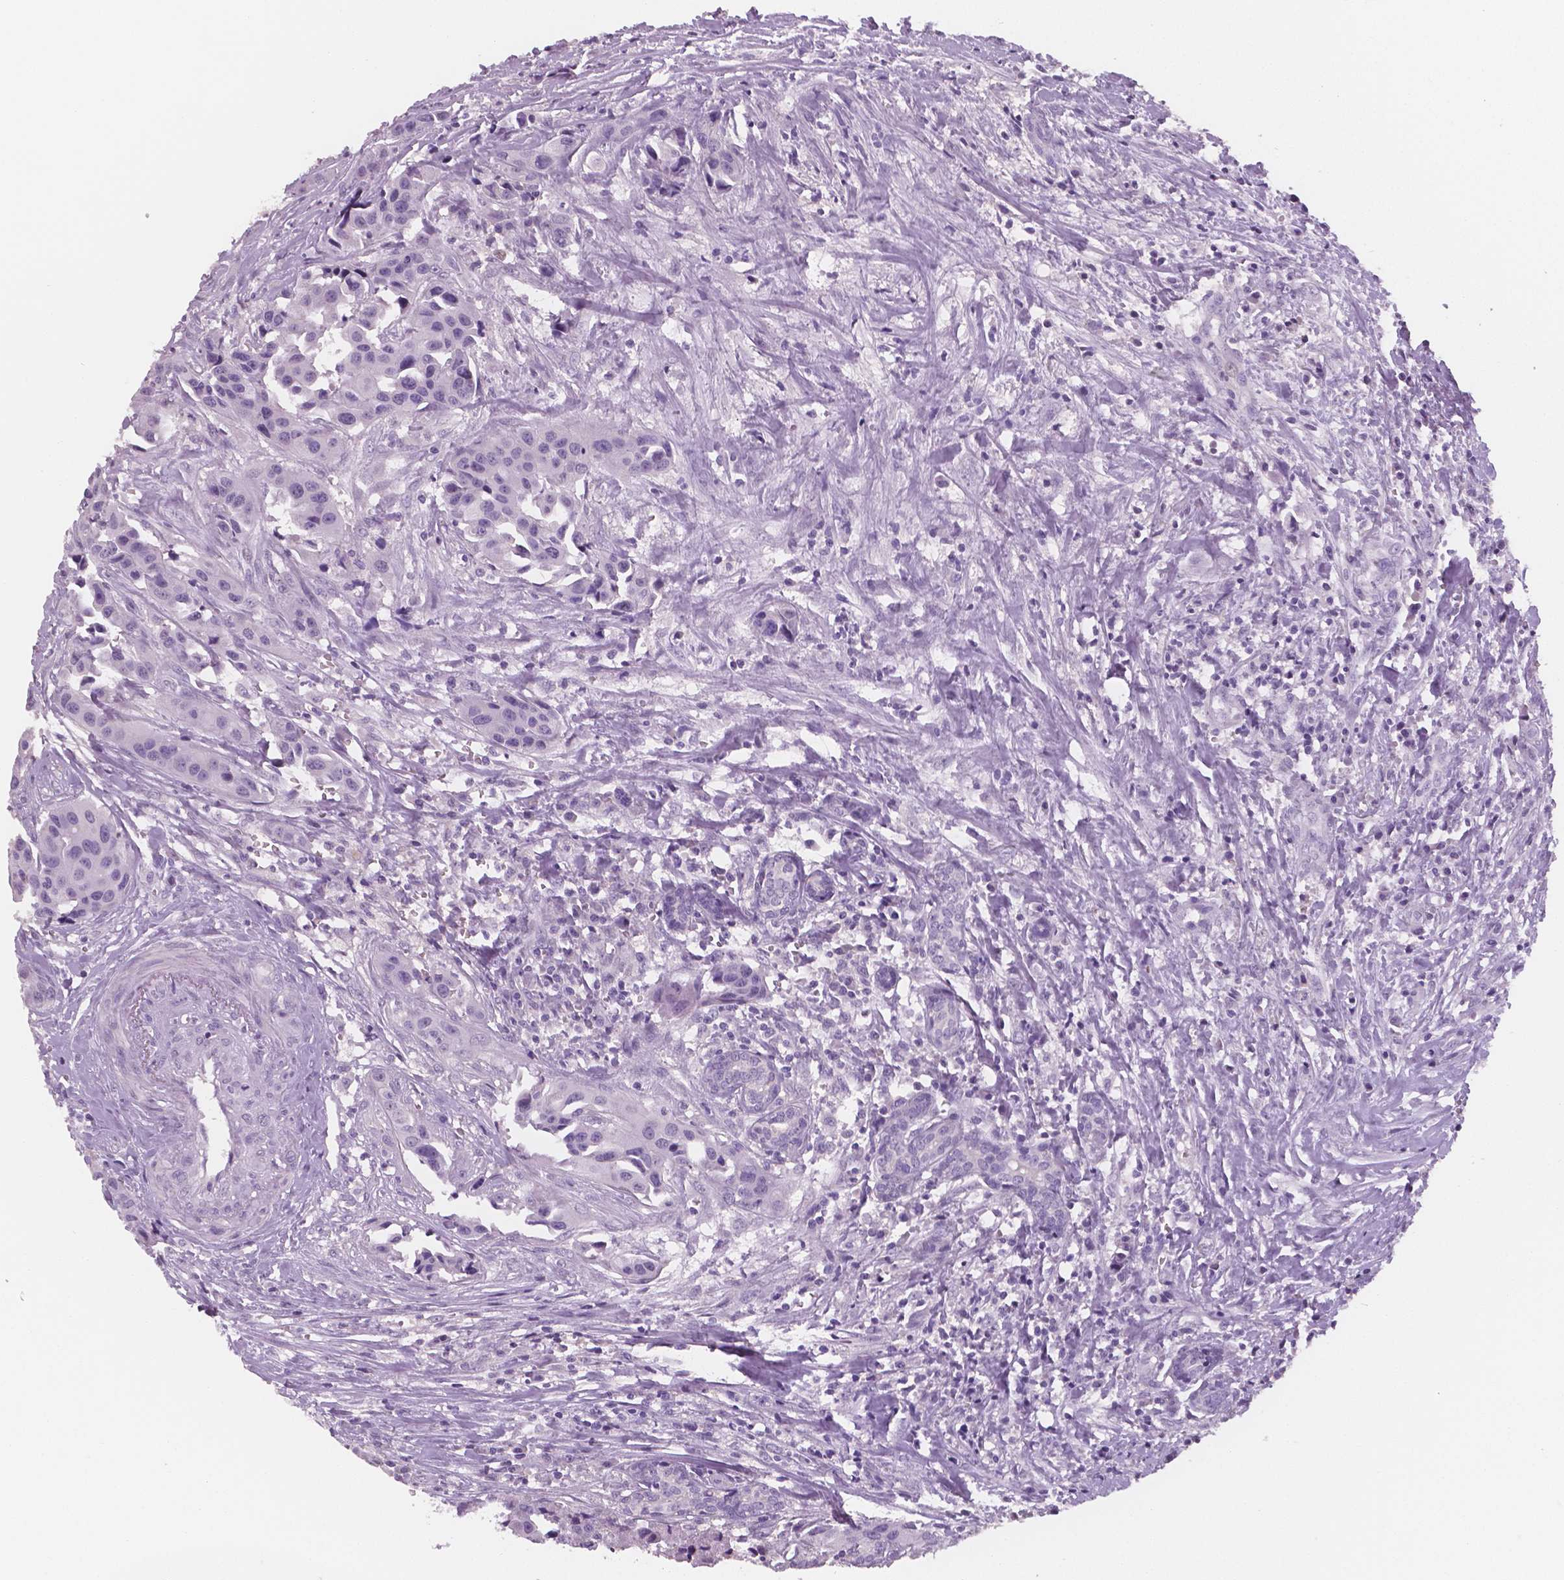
{"staining": {"intensity": "negative", "quantity": "none", "location": "none"}, "tissue": "head and neck cancer", "cell_type": "Tumor cells", "image_type": "cancer", "snomed": [{"axis": "morphology", "description": "Adenocarcinoma, NOS"}, {"axis": "topography", "description": "Head-Neck"}], "caption": "DAB (3,3'-diaminobenzidine) immunohistochemical staining of human adenocarcinoma (head and neck) demonstrates no significant staining in tumor cells.", "gene": "TSPAN7", "patient": {"sex": "male", "age": 76}}